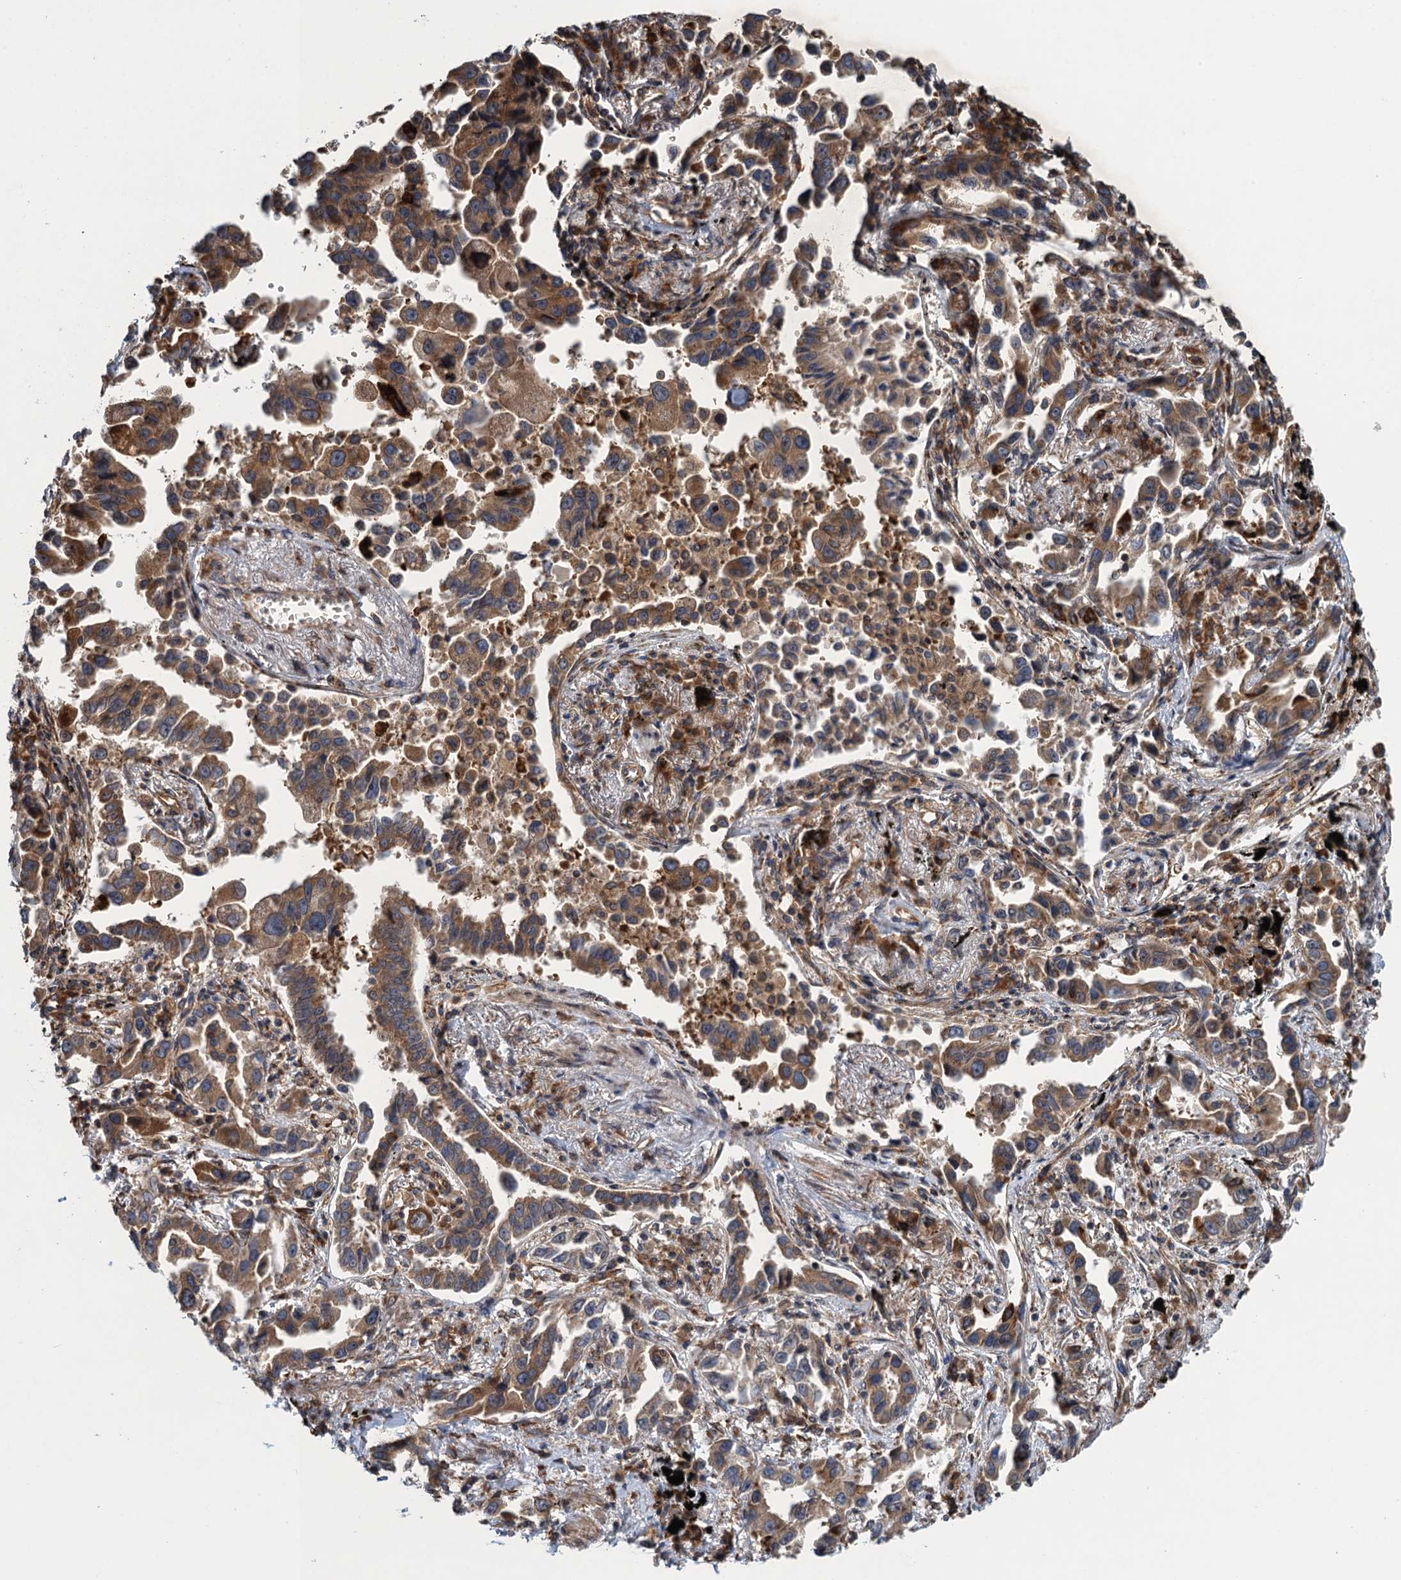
{"staining": {"intensity": "moderate", "quantity": ">75%", "location": "cytoplasmic/membranous"}, "tissue": "lung cancer", "cell_type": "Tumor cells", "image_type": "cancer", "snomed": [{"axis": "morphology", "description": "Adenocarcinoma, NOS"}, {"axis": "topography", "description": "Lung"}], "caption": "There is medium levels of moderate cytoplasmic/membranous staining in tumor cells of lung cancer, as demonstrated by immunohistochemical staining (brown color).", "gene": "MDM1", "patient": {"sex": "male", "age": 67}}